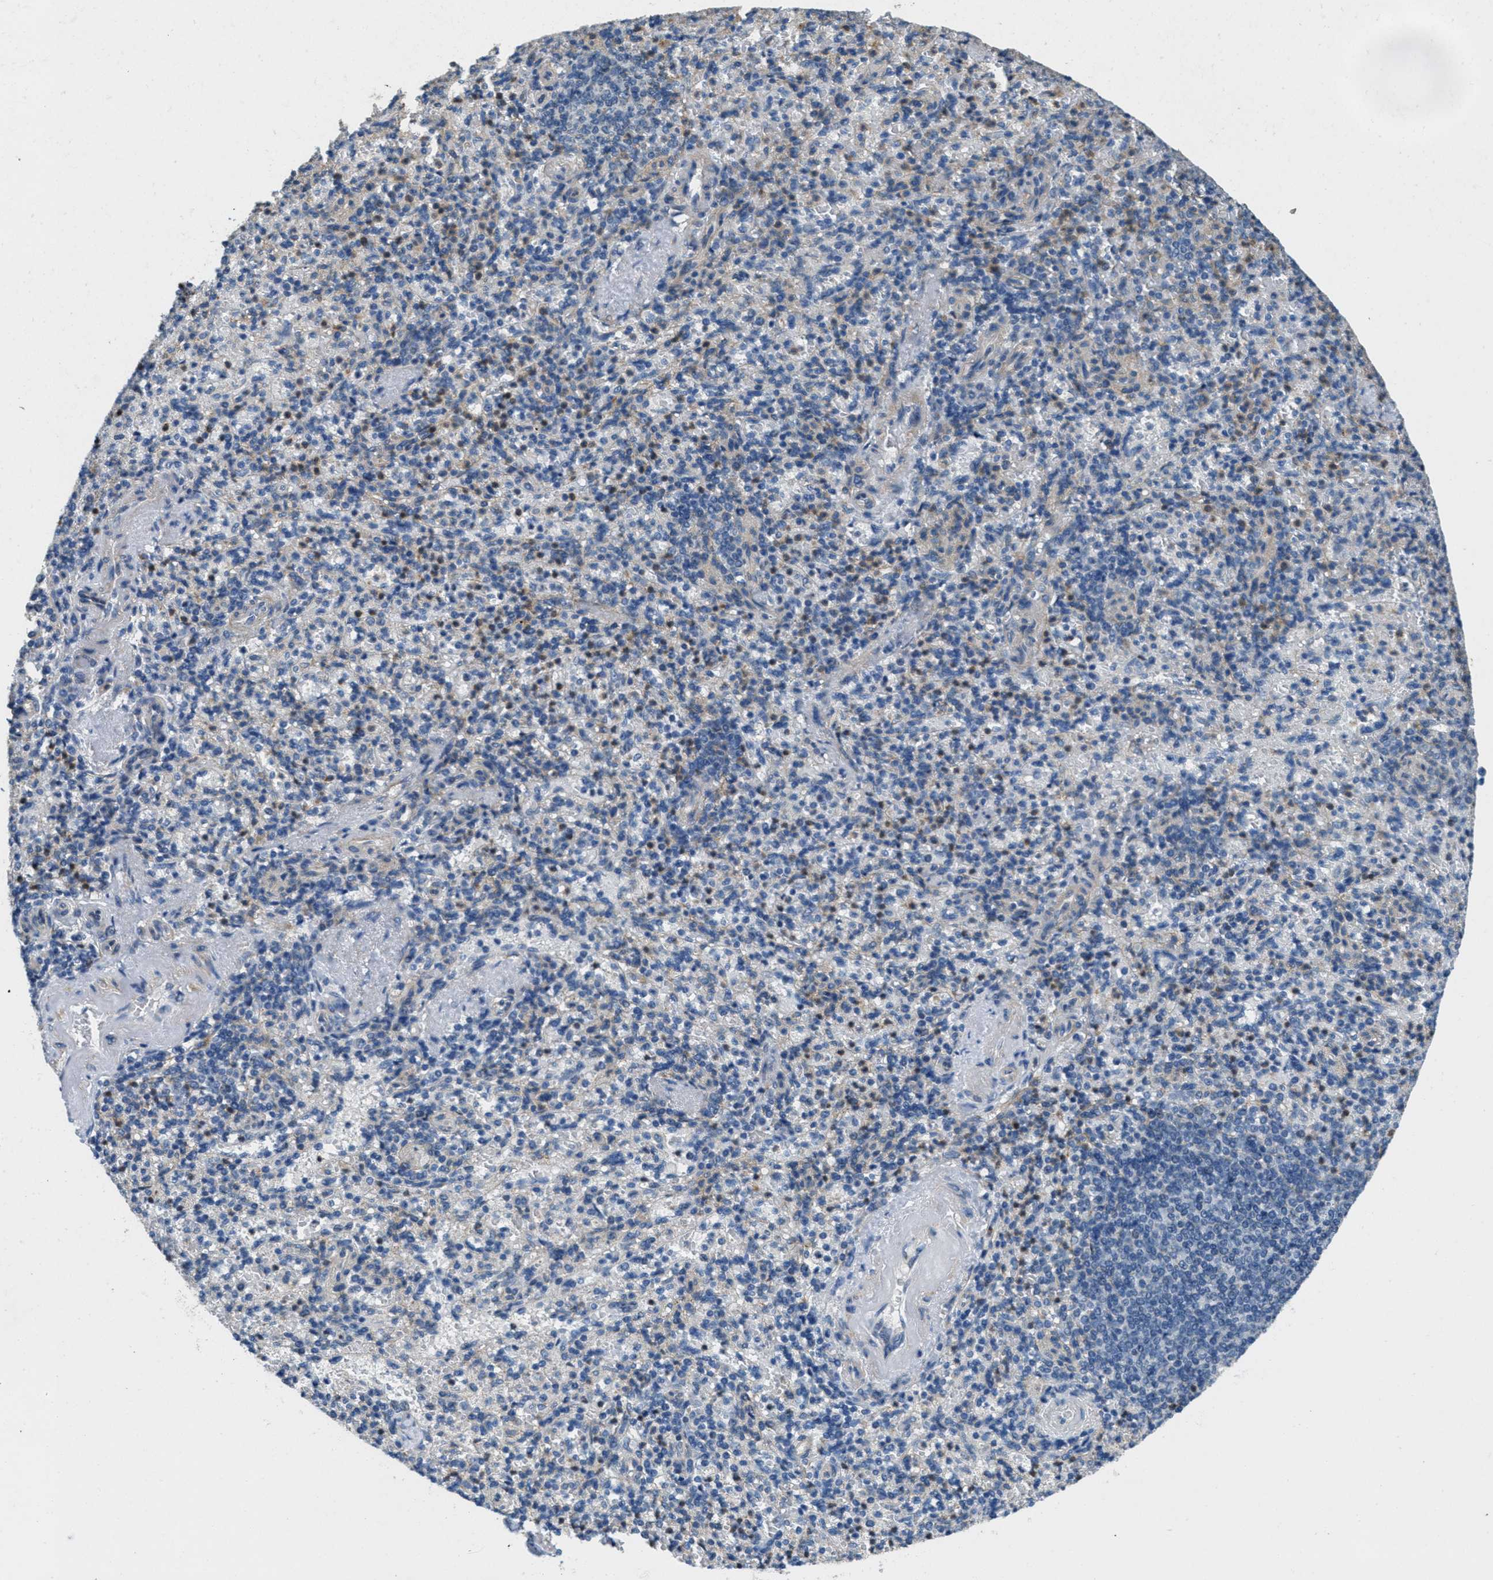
{"staining": {"intensity": "moderate", "quantity": "<25%", "location": "cytoplasmic/membranous"}, "tissue": "spleen", "cell_type": "Cells in red pulp", "image_type": "normal", "snomed": [{"axis": "morphology", "description": "Normal tissue, NOS"}, {"axis": "topography", "description": "Spleen"}], "caption": "IHC histopathology image of normal spleen stained for a protein (brown), which displays low levels of moderate cytoplasmic/membranous positivity in approximately <25% of cells in red pulp.", "gene": "TOMM70", "patient": {"sex": "female", "age": 74}}